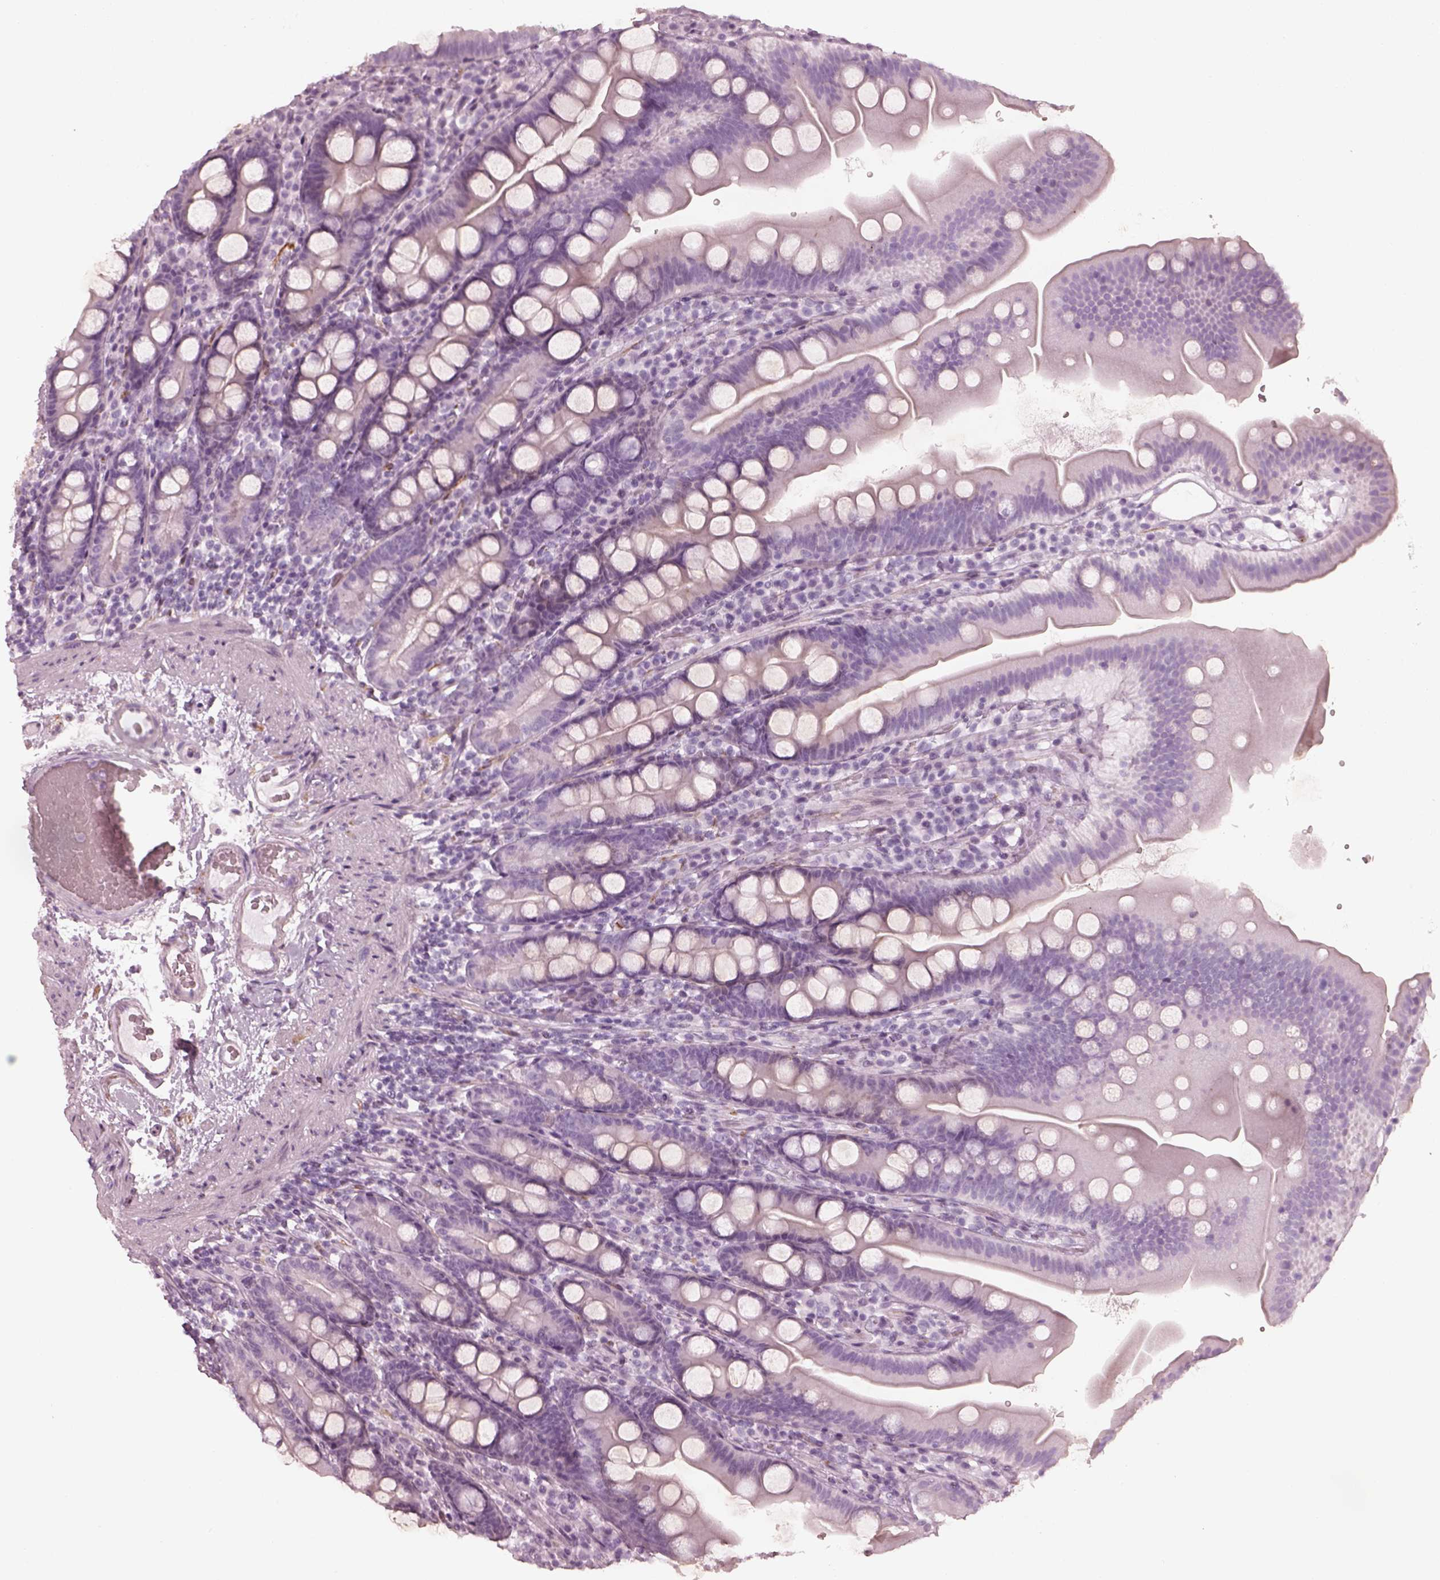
{"staining": {"intensity": "negative", "quantity": "none", "location": "none"}, "tissue": "duodenum", "cell_type": "Glandular cells", "image_type": "normal", "snomed": [{"axis": "morphology", "description": "Normal tissue, NOS"}, {"axis": "topography", "description": "Duodenum"}], "caption": "Immunohistochemistry (IHC) image of benign duodenum: human duodenum stained with DAB shows no significant protein staining in glandular cells. Brightfield microscopy of immunohistochemistry stained with DAB (3,3'-diaminobenzidine) (brown) and hematoxylin (blue), captured at high magnification.", "gene": "ENSG00000289258", "patient": {"sex": "female", "age": 67}}